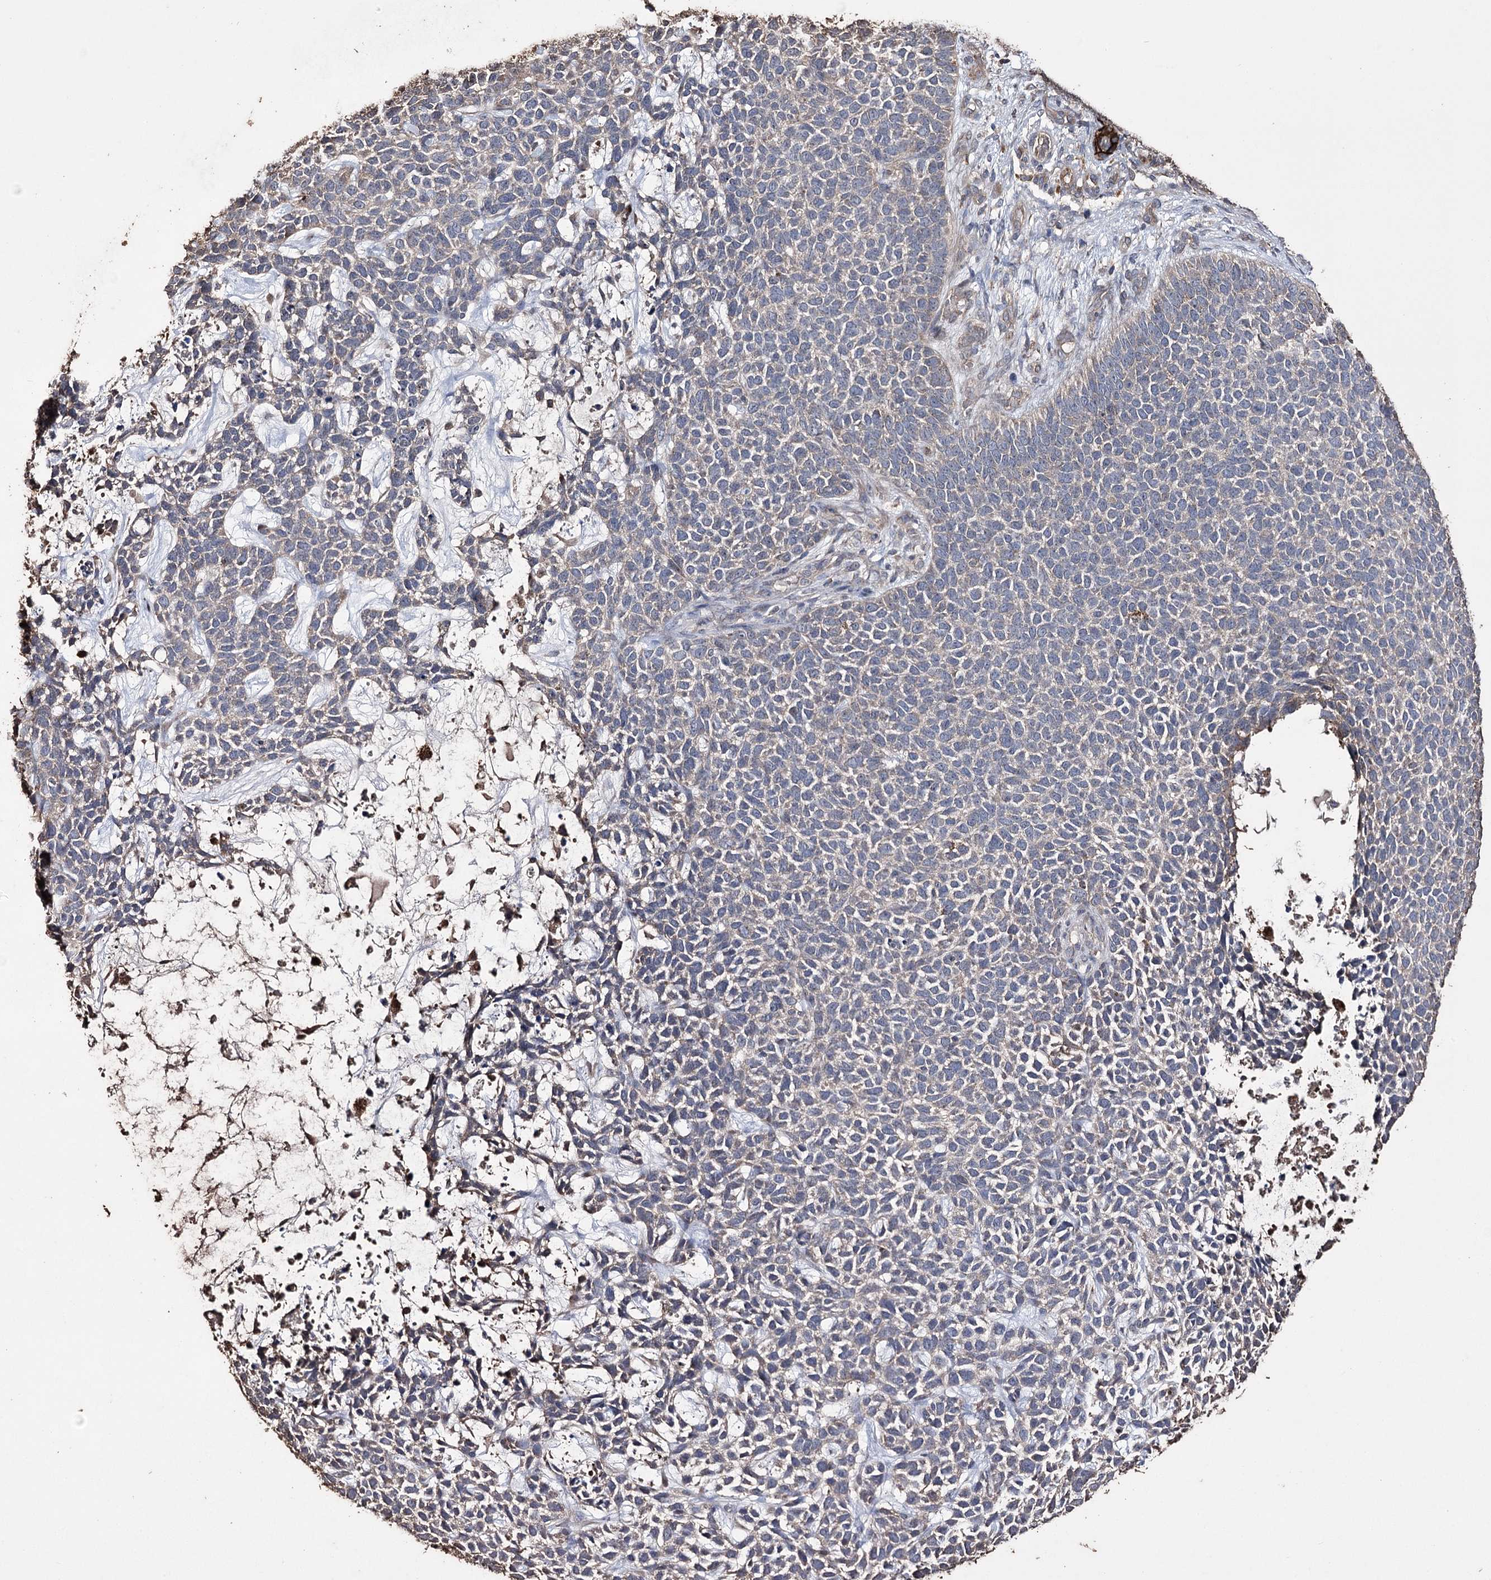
{"staining": {"intensity": "negative", "quantity": "none", "location": "none"}, "tissue": "skin cancer", "cell_type": "Tumor cells", "image_type": "cancer", "snomed": [{"axis": "morphology", "description": "Basal cell carcinoma"}, {"axis": "topography", "description": "Skin"}], "caption": "The image shows no significant staining in tumor cells of skin cancer (basal cell carcinoma).", "gene": "ZNF662", "patient": {"sex": "female", "age": 84}}